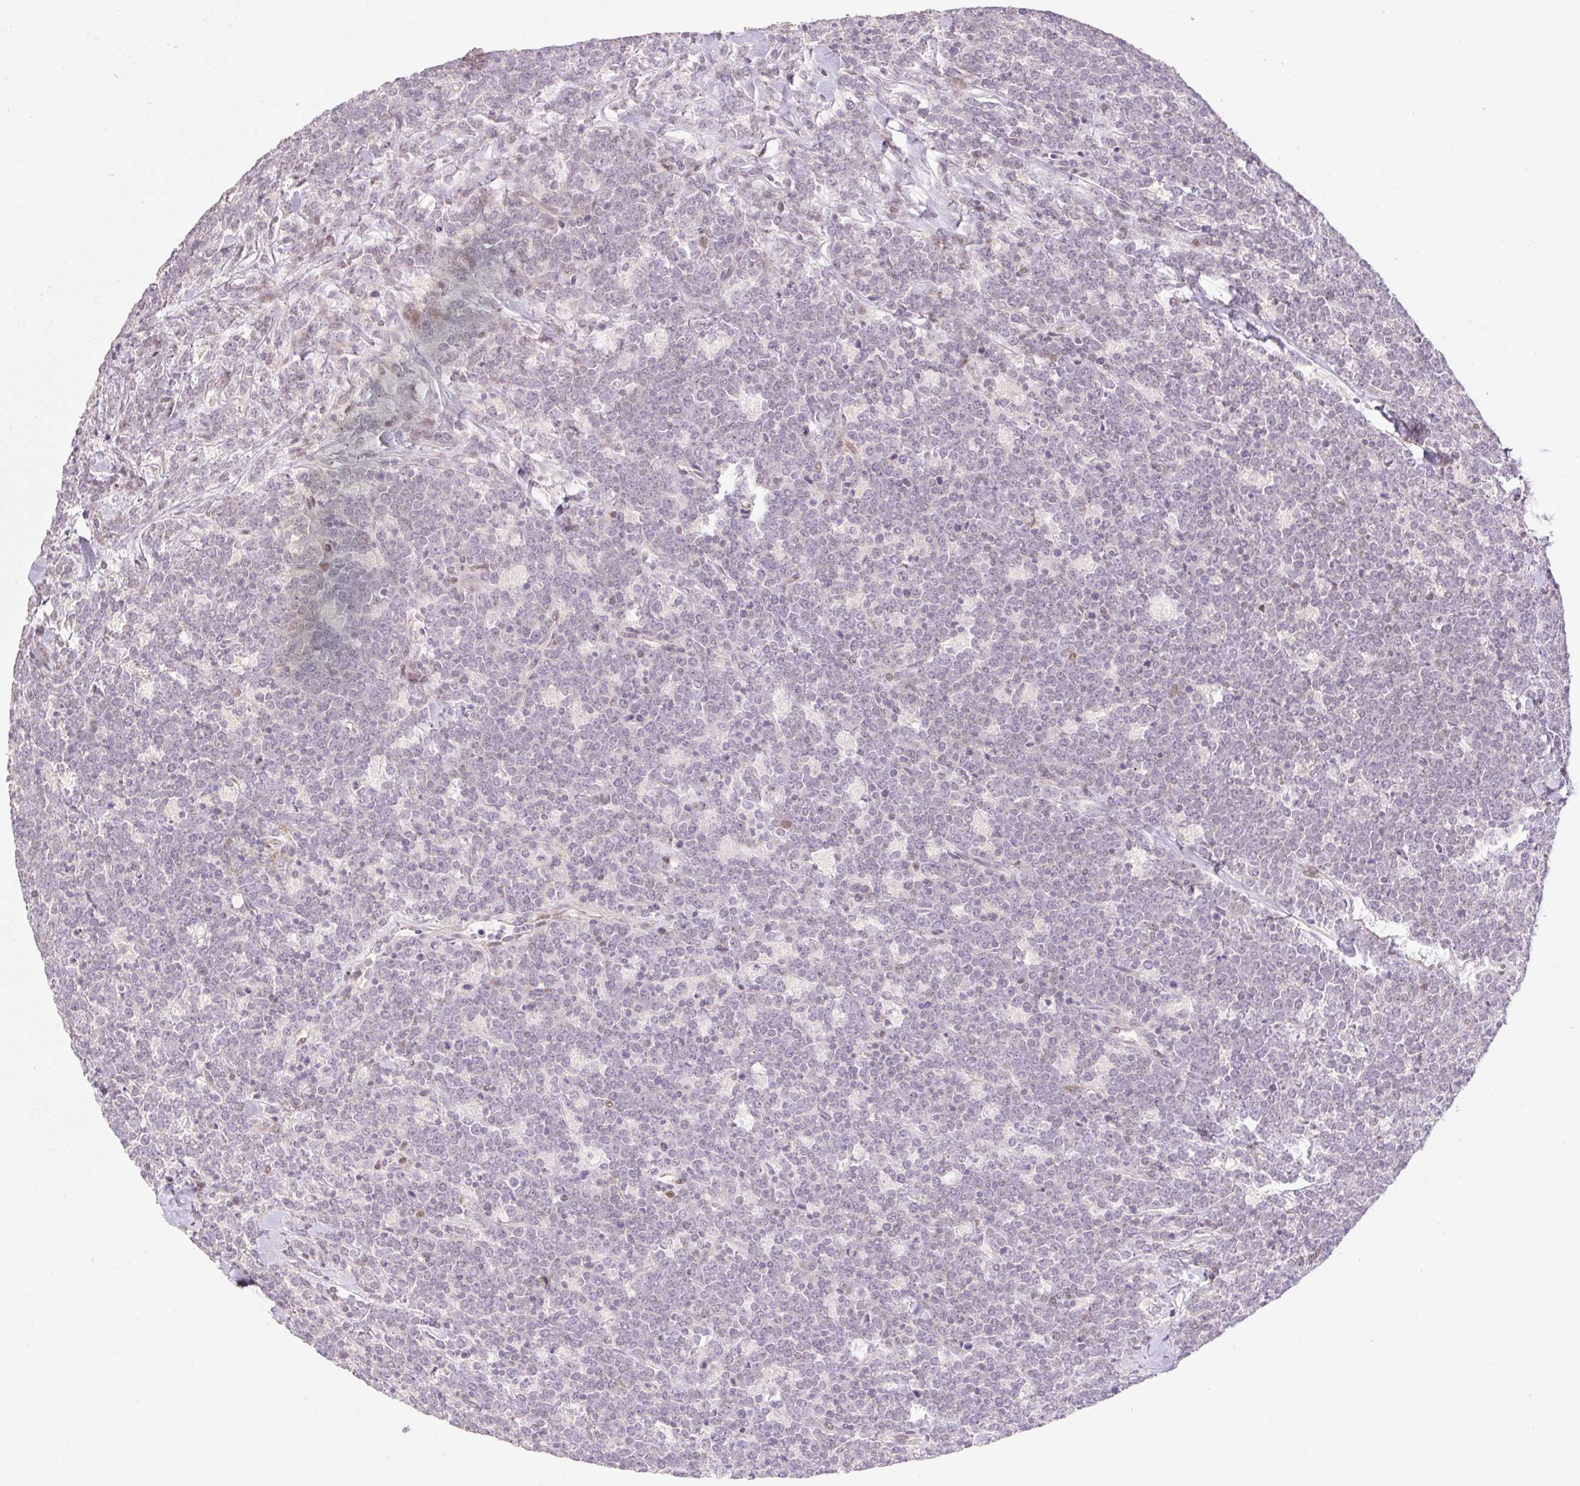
{"staining": {"intensity": "negative", "quantity": "none", "location": "none"}, "tissue": "lymphoma", "cell_type": "Tumor cells", "image_type": "cancer", "snomed": [{"axis": "morphology", "description": "Malignant lymphoma, non-Hodgkin's type, High grade"}, {"axis": "topography", "description": "Small intestine"}], "caption": "Immunohistochemistry of human lymphoma exhibits no staining in tumor cells. (Stains: DAB (3,3'-diaminobenzidine) immunohistochemistry (IHC) with hematoxylin counter stain, Microscopy: brightfield microscopy at high magnification).", "gene": "ZNF552", "patient": {"sex": "male", "age": 8}}